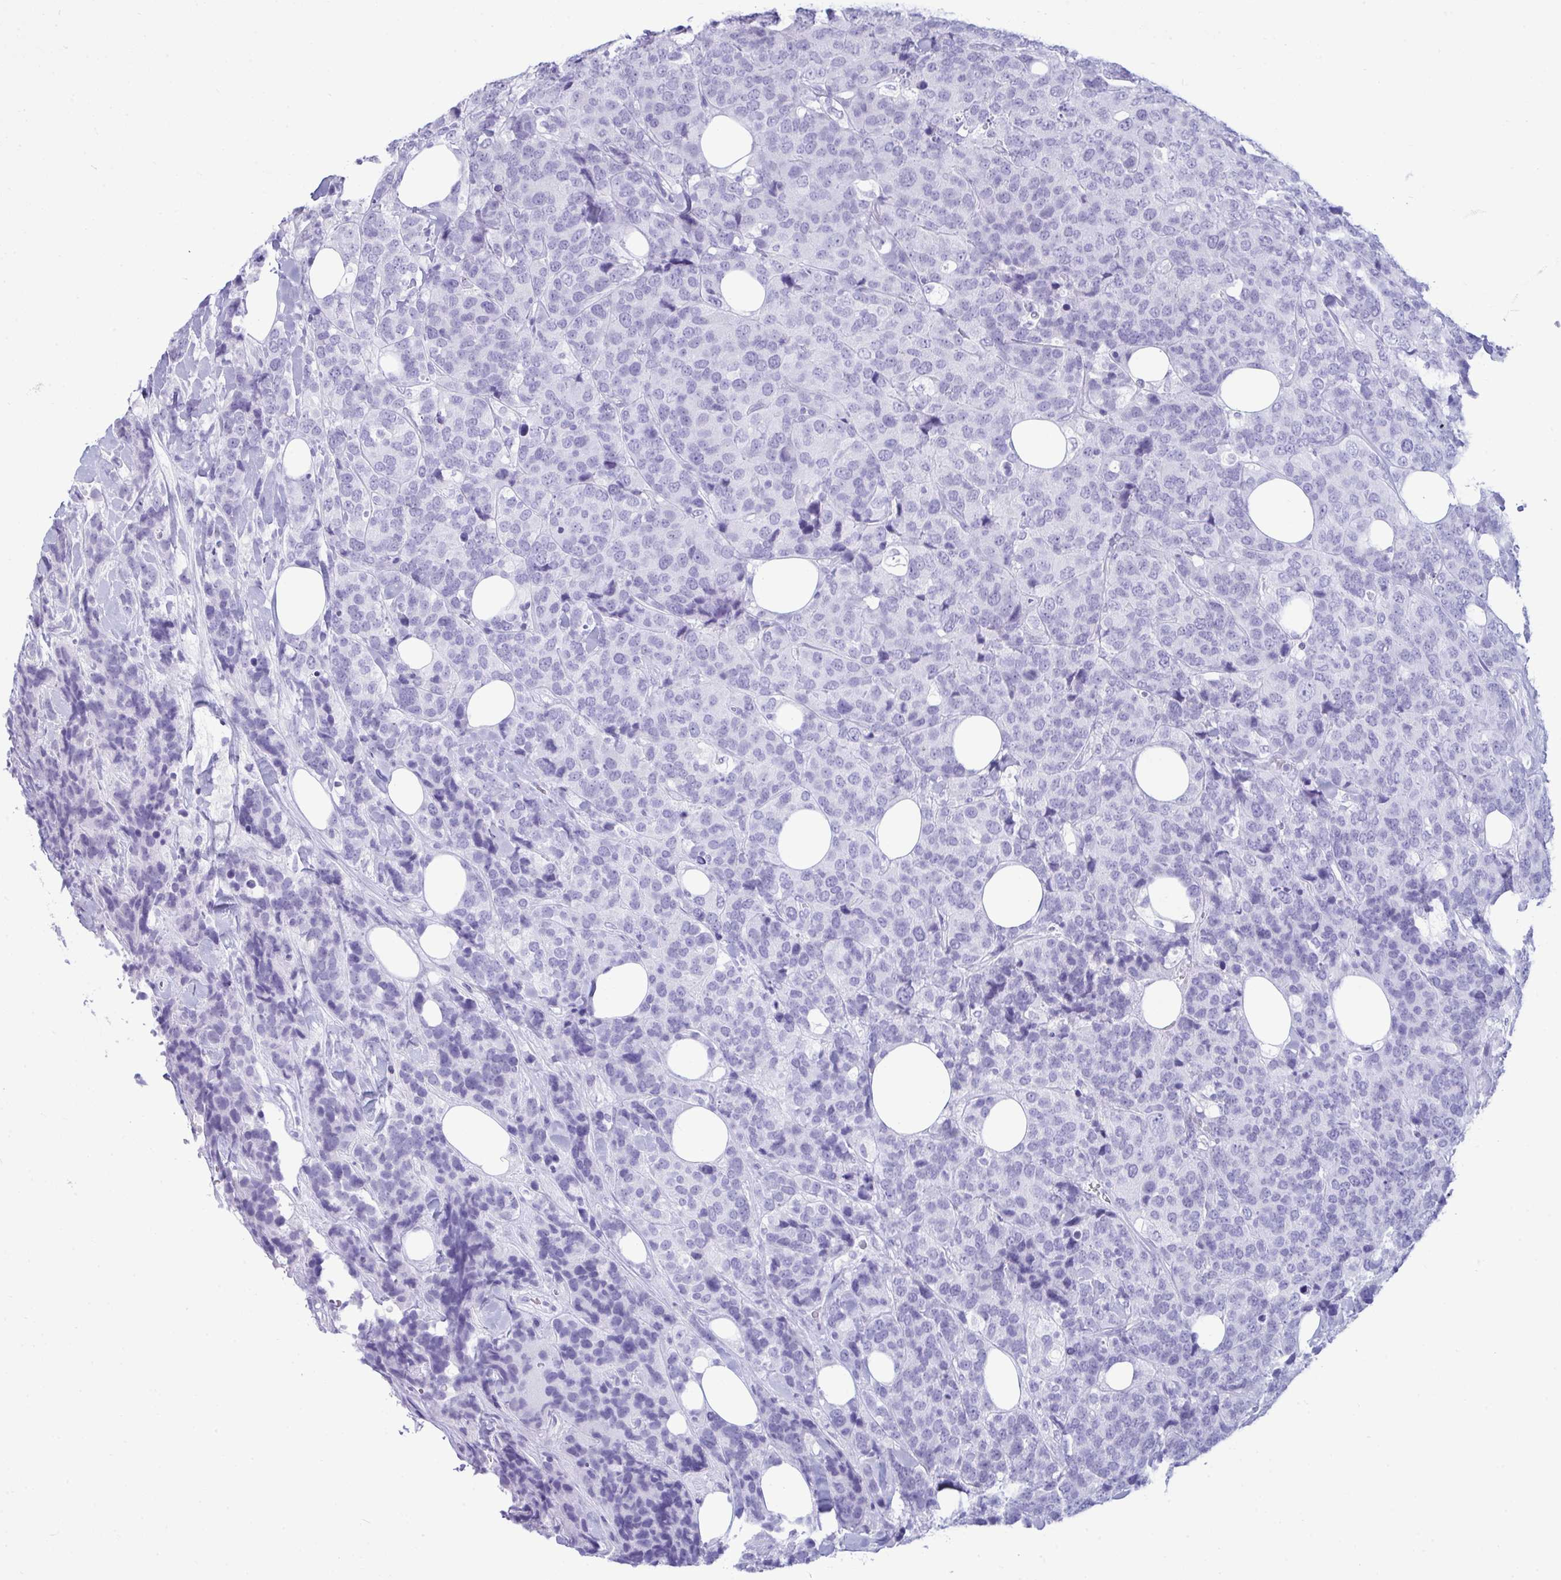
{"staining": {"intensity": "negative", "quantity": "none", "location": "none"}, "tissue": "breast cancer", "cell_type": "Tumor cells", "image_type": "cancer", "snomed": [{"axis": "morphology", "description": "Lobular carcinoma"}, {"axis": "topography", "description": "Breast"}], "caption": "DAB immunohistochemical staining of lobular carcinoma (breast) shows no significant expression in tumor cells. (DAB immunohistochemistry (IHC) with hematoxylin counter stain).", "gene": "ANKRD60", "patient": {"sex": "female", "age": 59}}